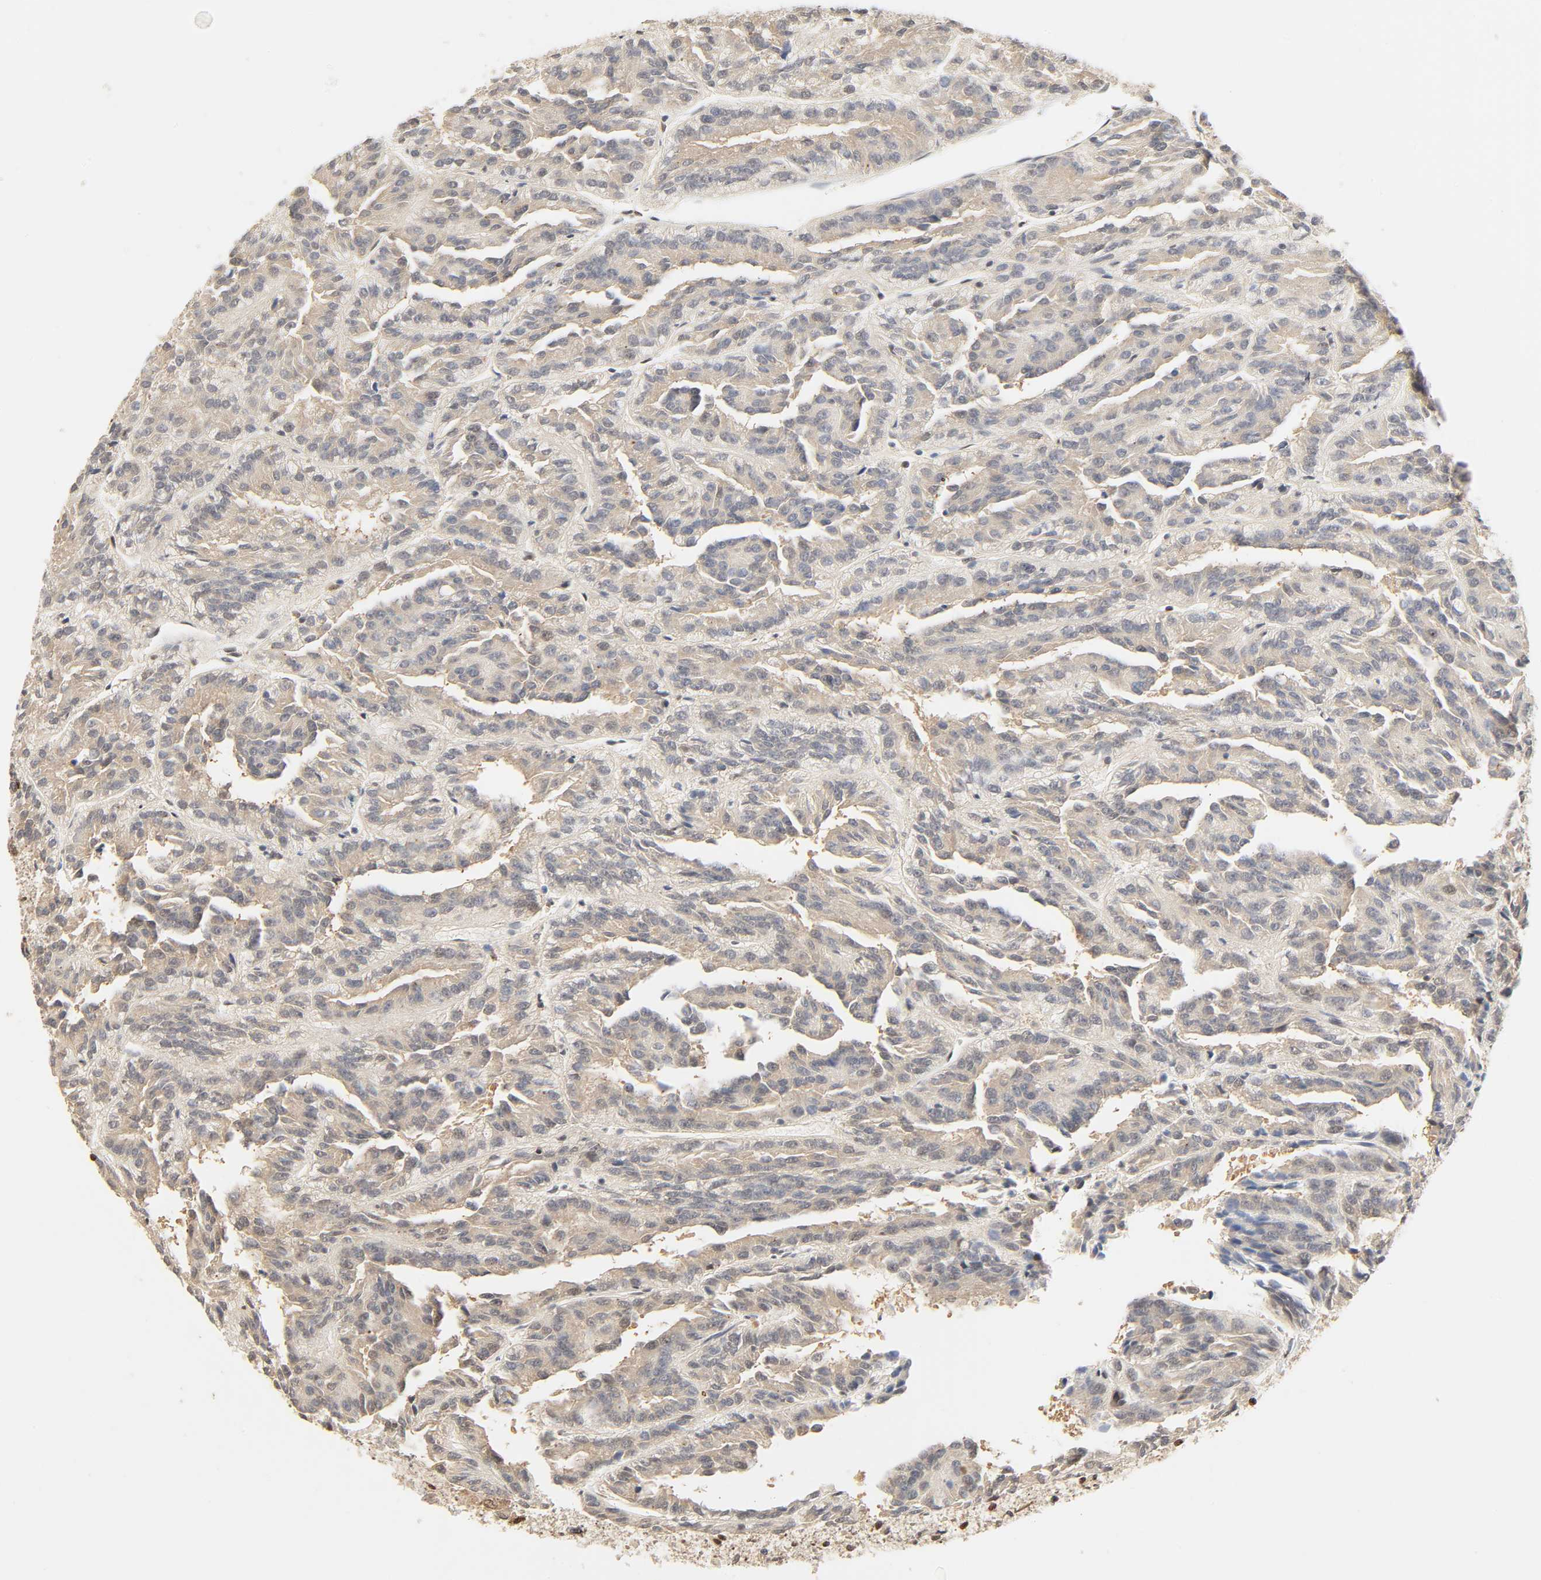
{"staining": {"intensity": "weak", "quantity": ">75%", "location": "cytoplasmic/membranous"}, "tissue": "renal cancer", "cell_type": "Tumor cells", "image_type": "cancer", "snomed": [{"axis": "morphology", "description": "Adenocarcinoma, NOS"}, {"axis": "topography", "description": "Kidney"}], "caption": "This photomicrograph exhibits immunohistochemistry (IHC) staining of renal cancer, with low weak cytoplasmic/membranous staining in about >75% of tumor cells.", "gene": "UBC", "patient": {"sex": "male", "age": 46}}